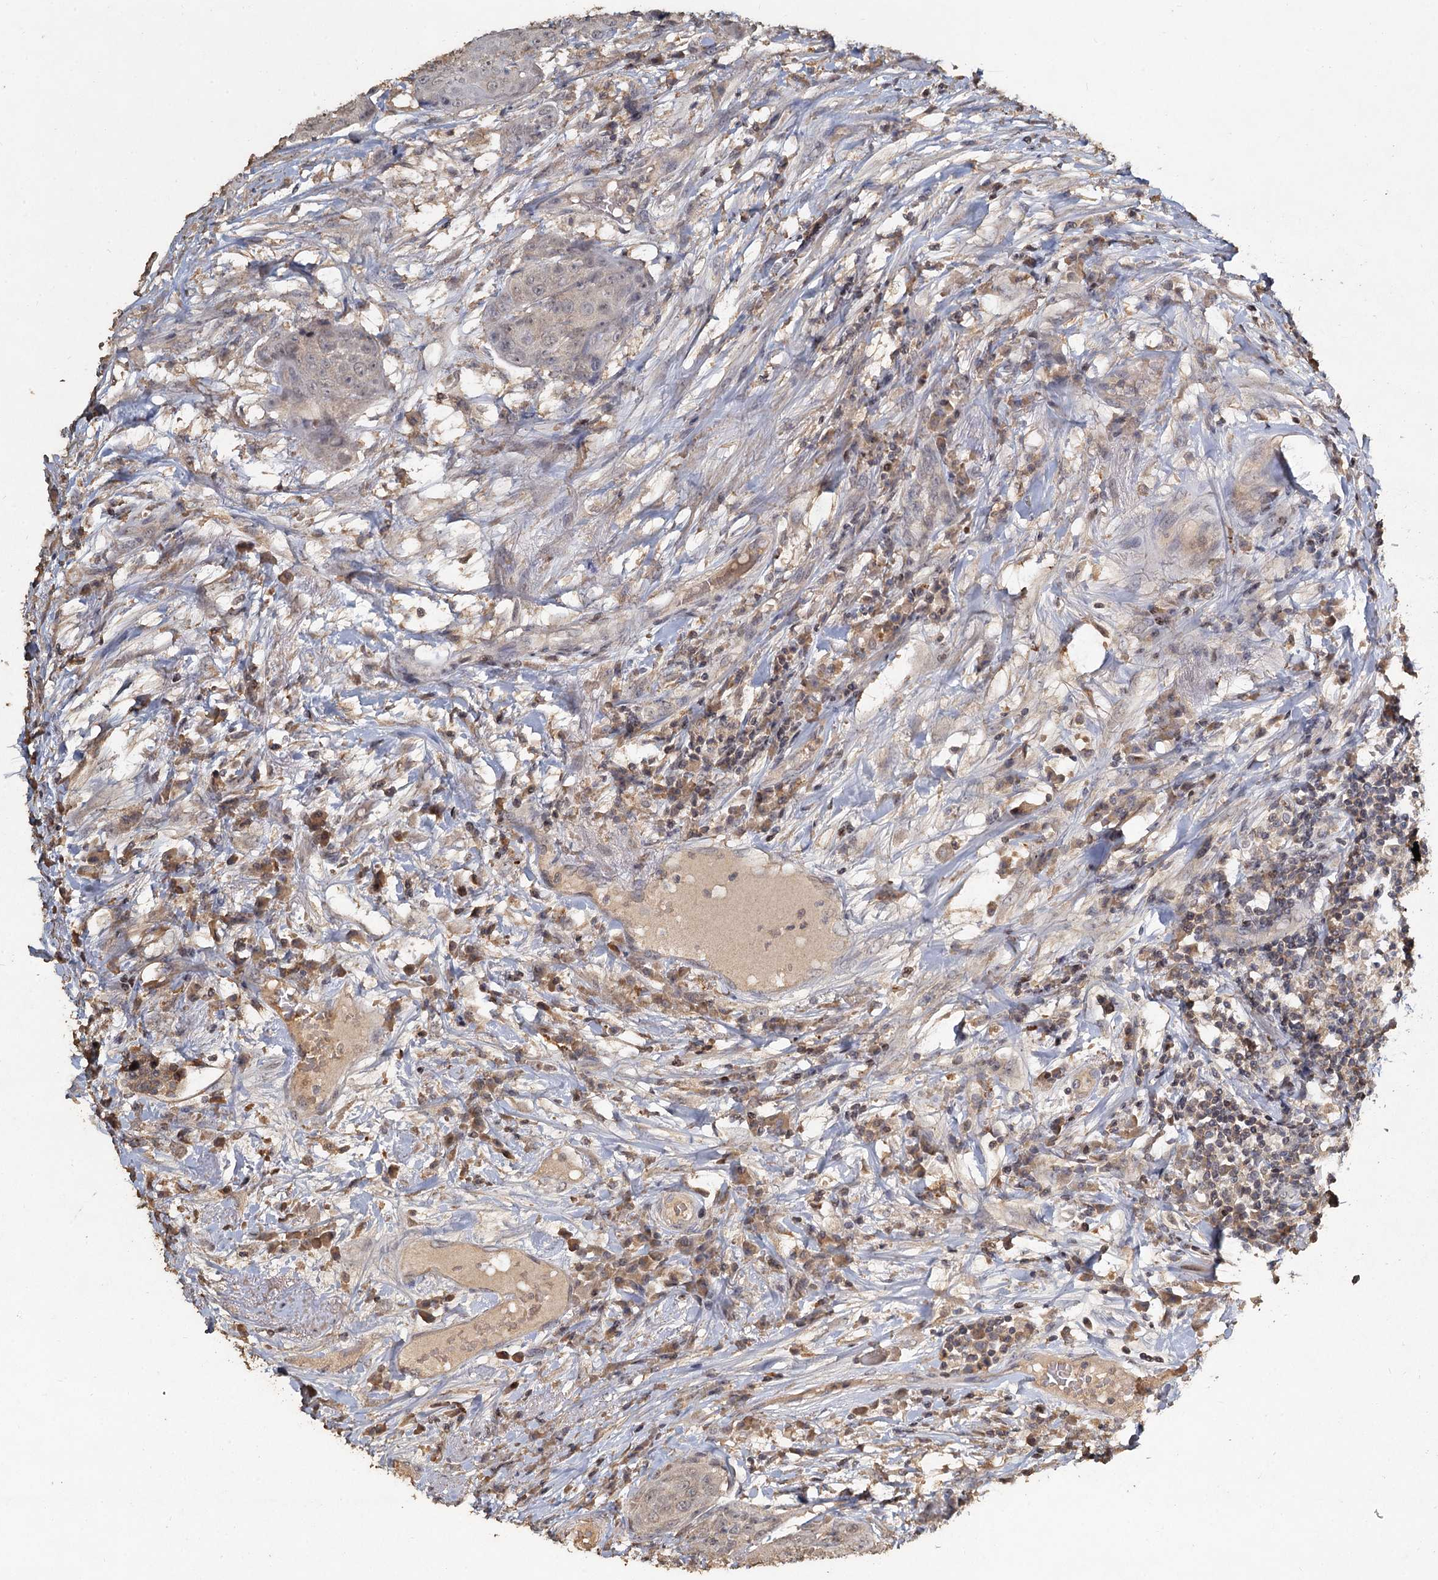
{"staining": {"intensity": "negative", "quantity": "none", "location": "none"}, "tissue": "urothelial cancer", "cell_type": "Tumor cells", "image_type": "cancer", "snomed": [{"axis": "morphology", "description": "Urothelial carcinoma, High grade"}, {"axis": "topography", "description": "Urinary bladder"}], "caption": "IHC image of neoplastic tissue: human urothelial cancer stained with DAB (3,3'-diaminobenzidine) shows no significant protein expression in tumor cells.", "gene": "CCDC61", "patient": {"sex": "female", "age": 63}}